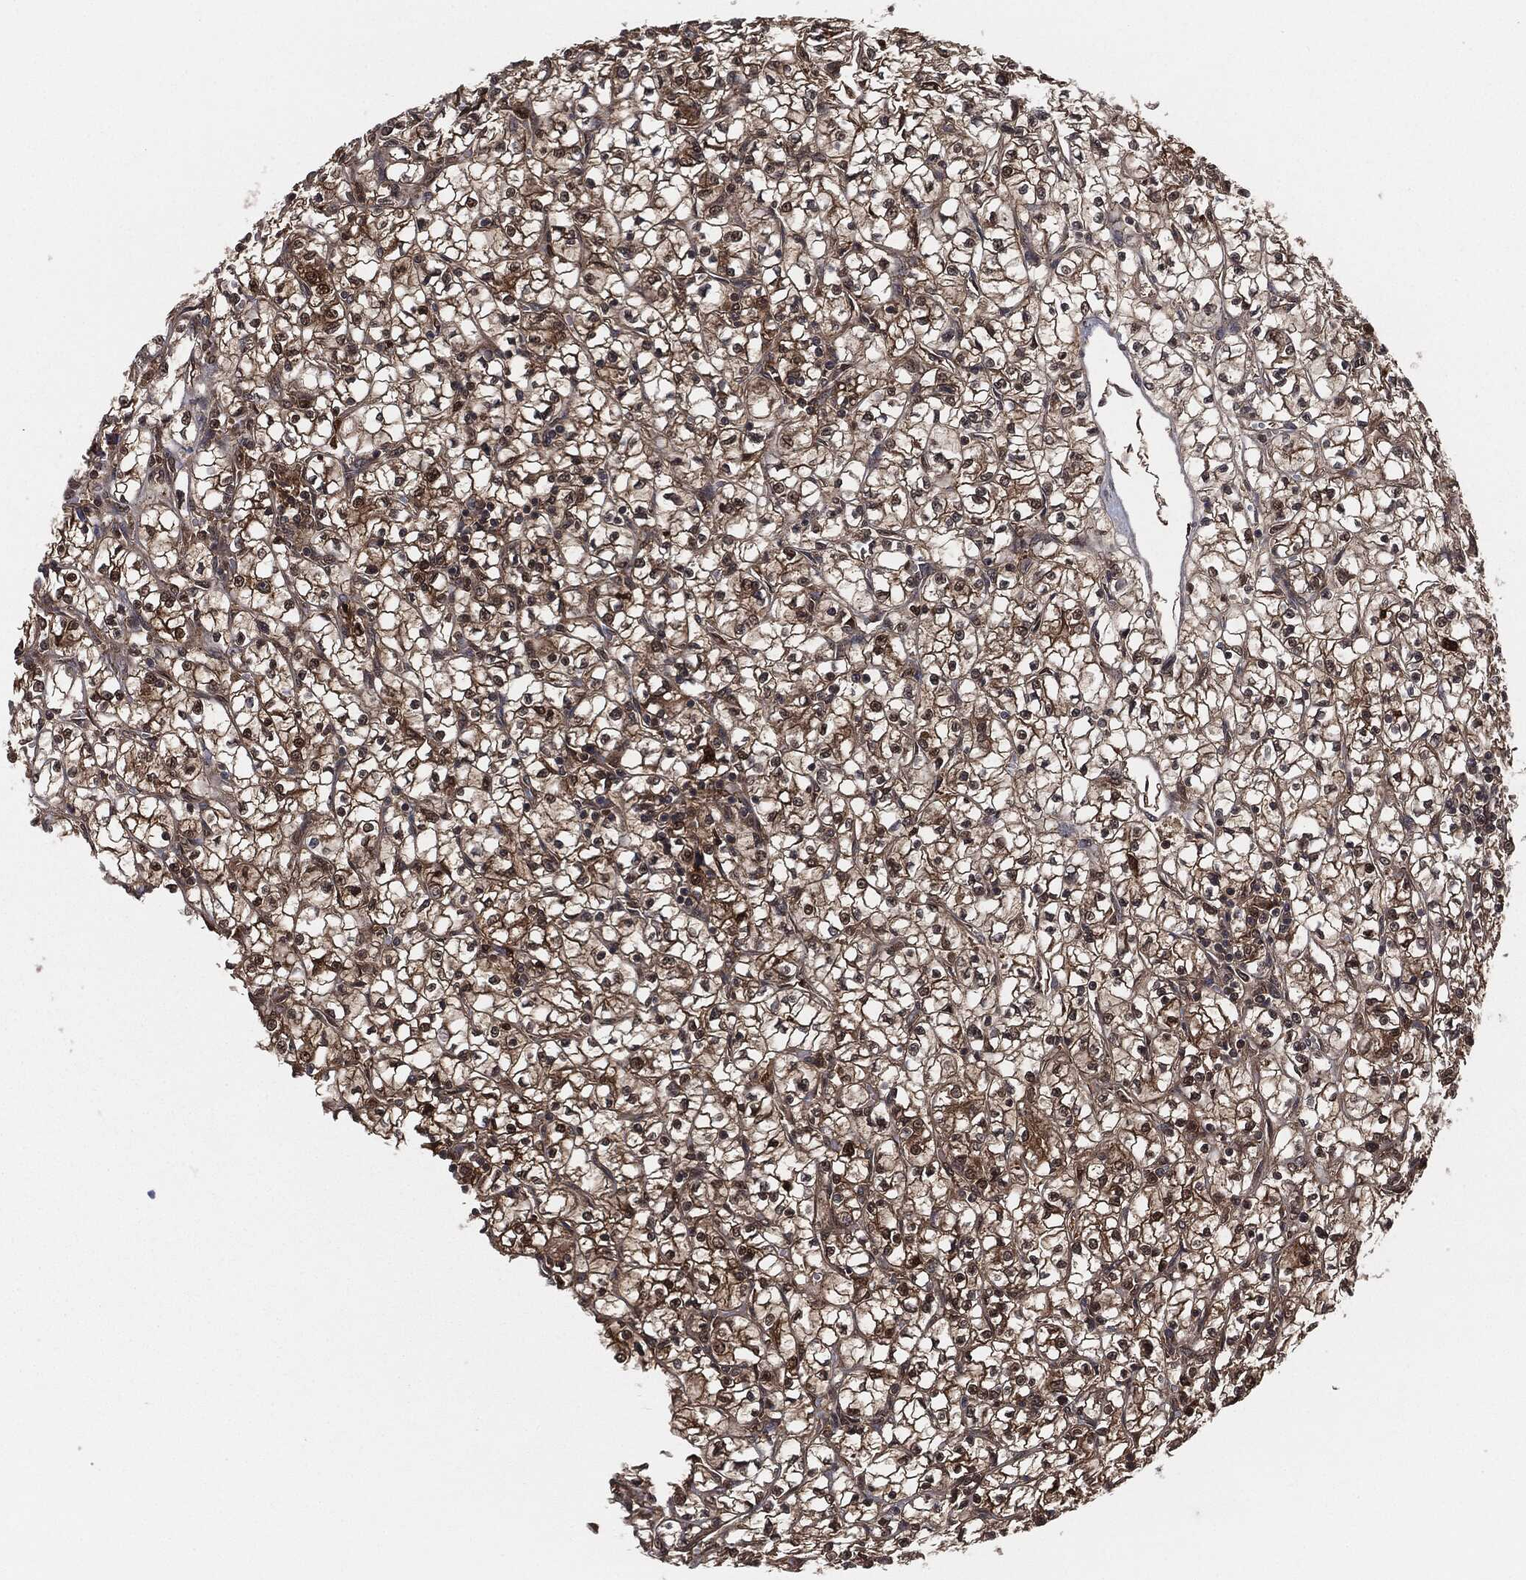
{"staining": {"intensity": "moderate", "quantity": ">75%", "location": "cytoplasmic/membranous,nuclear"}, "tissue": "renal cancer", "cell_type": "Tumor cells", "image_type": "cancer", "snomed": [{"axis": "morphology", "description": "Adenocarcinoma, NOS"}, {"axis": "topography", "description": "Kidney"}], "caption": "IHC image of renal cancer (adenocarcinoma) stained for a protein (brown), which reveals medium levels of moderate cytoplasmic/membranous and nuclear staining in about >75% of tumor cells.", "gene": "CAPRIN2", "patient": {"sex": "female", "age": 64}}